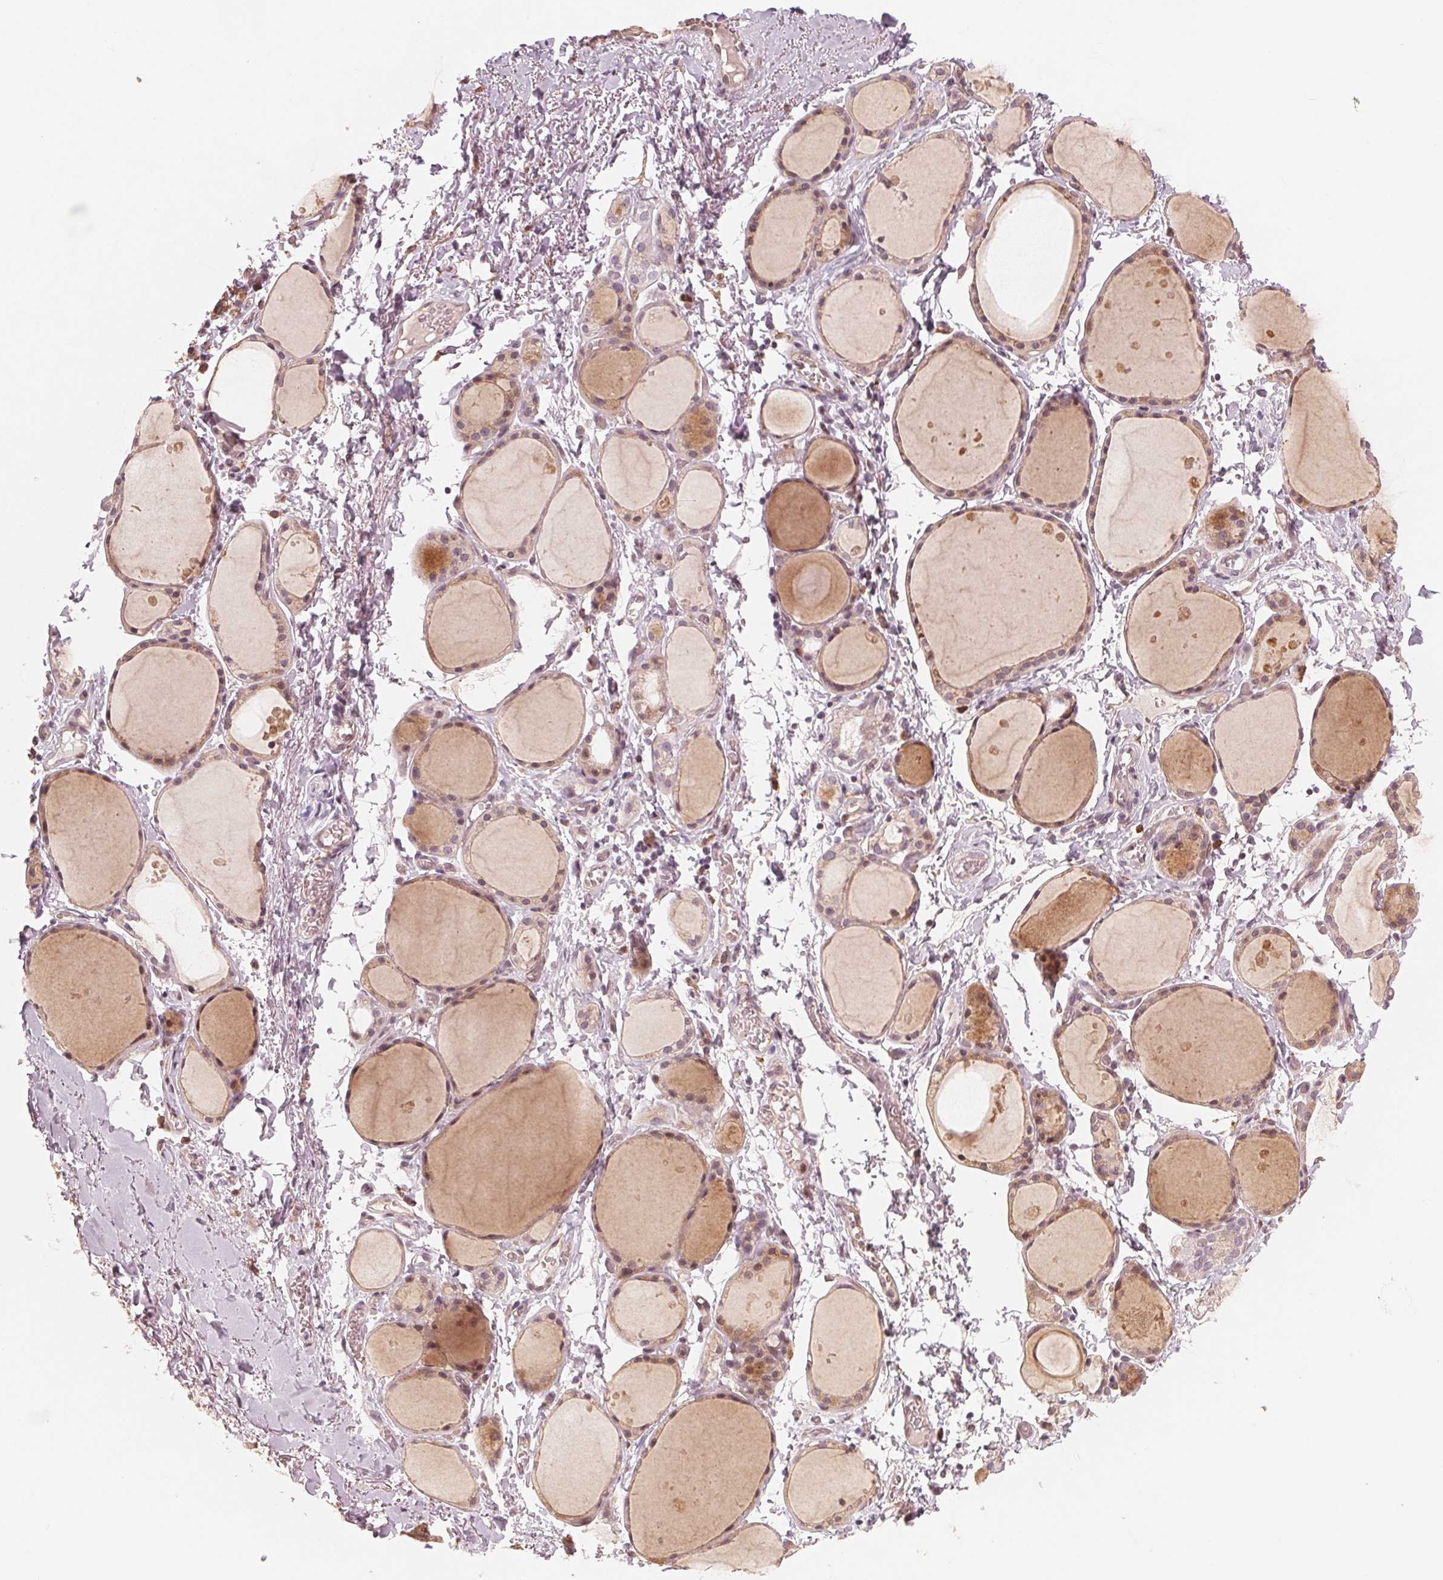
{"staining": {"intensity": "weak", "quantity": "25%-75%", "location": "cytoplasmic/membranous,nuclear"}, "tissue": "thyroid gland", "cell_type": "Glandular cells", "image_type": "normal", "snomed": [{"axis": "morphology", "description": "Normal tissue, NOS"}, {"axis": "topography", "description": "Thyroid gland"}], "caption": "High-power microscopy captured an immunohistochemistry (IHC) photomicrograph of benign thyroid gland, revealing weak cytoplasmic/membranous,nuclear positivity in approximately 25%-75% of glandular cells.", "gene": "IL9R", "patient": {"sex": "male", "age": 68}}